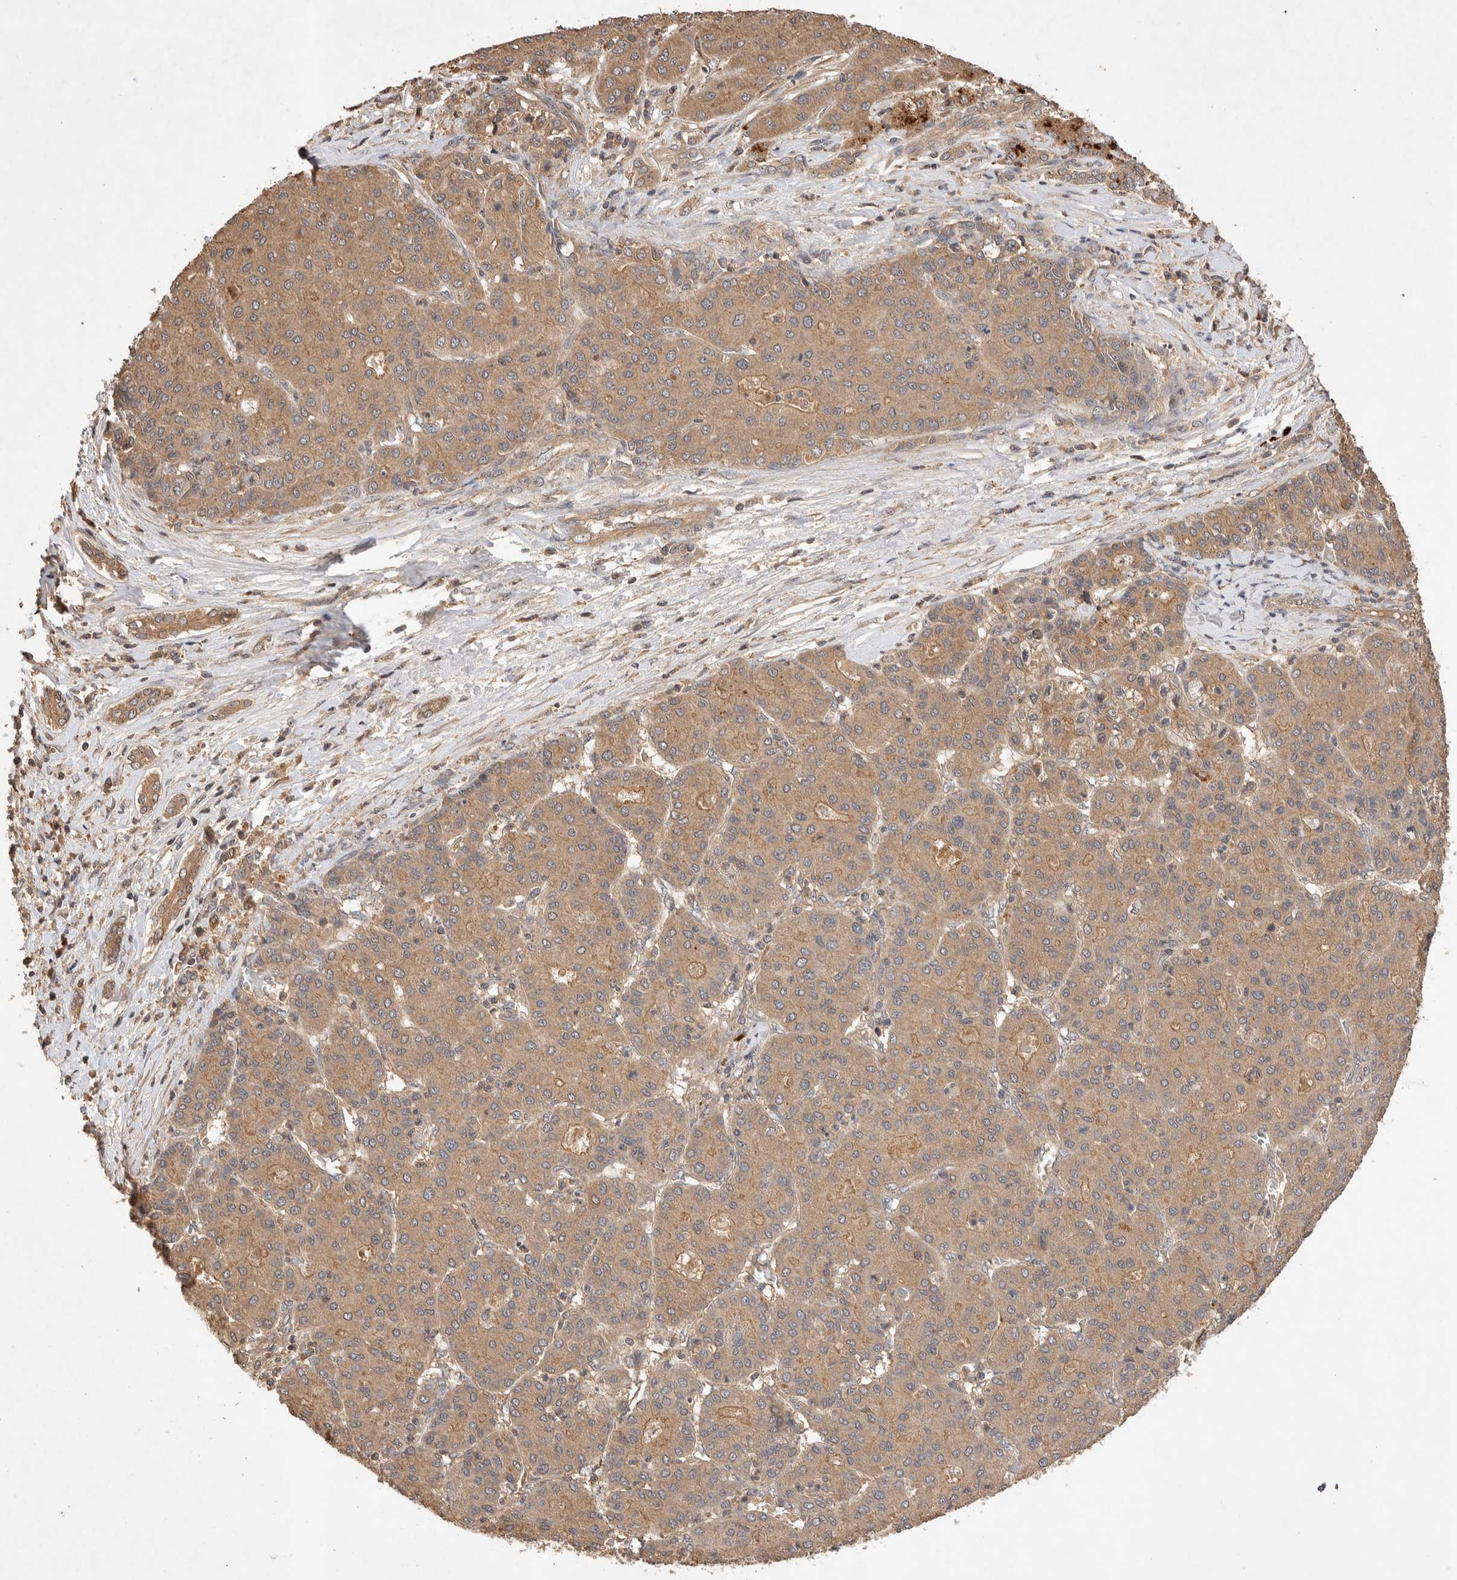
{"staining": {"intensity": "moderate", "quantity": ">75%", "location": "cytoplasmic/membranous"}, "tissue": "liver cancer", "cell_type": "Tumor cells", "image_type": "cancer", "snomed": [{"axis": "morphology", "description": "Carcinoma, Hepatocellular, NOS"}, {"axis": "topography", "description": "Liver"}], "caption": "This photomicrograph exhibits liver hepatocellular carcinoma stained with immunohistochemistry to label a protein in brown. The cytoplasmic/membranous of tumor cells show moderate positivity for the protein. Nuclei are counter-stained blue.", "gene": "NSMAF", "patient": {"sex": "male", "age": 65}}